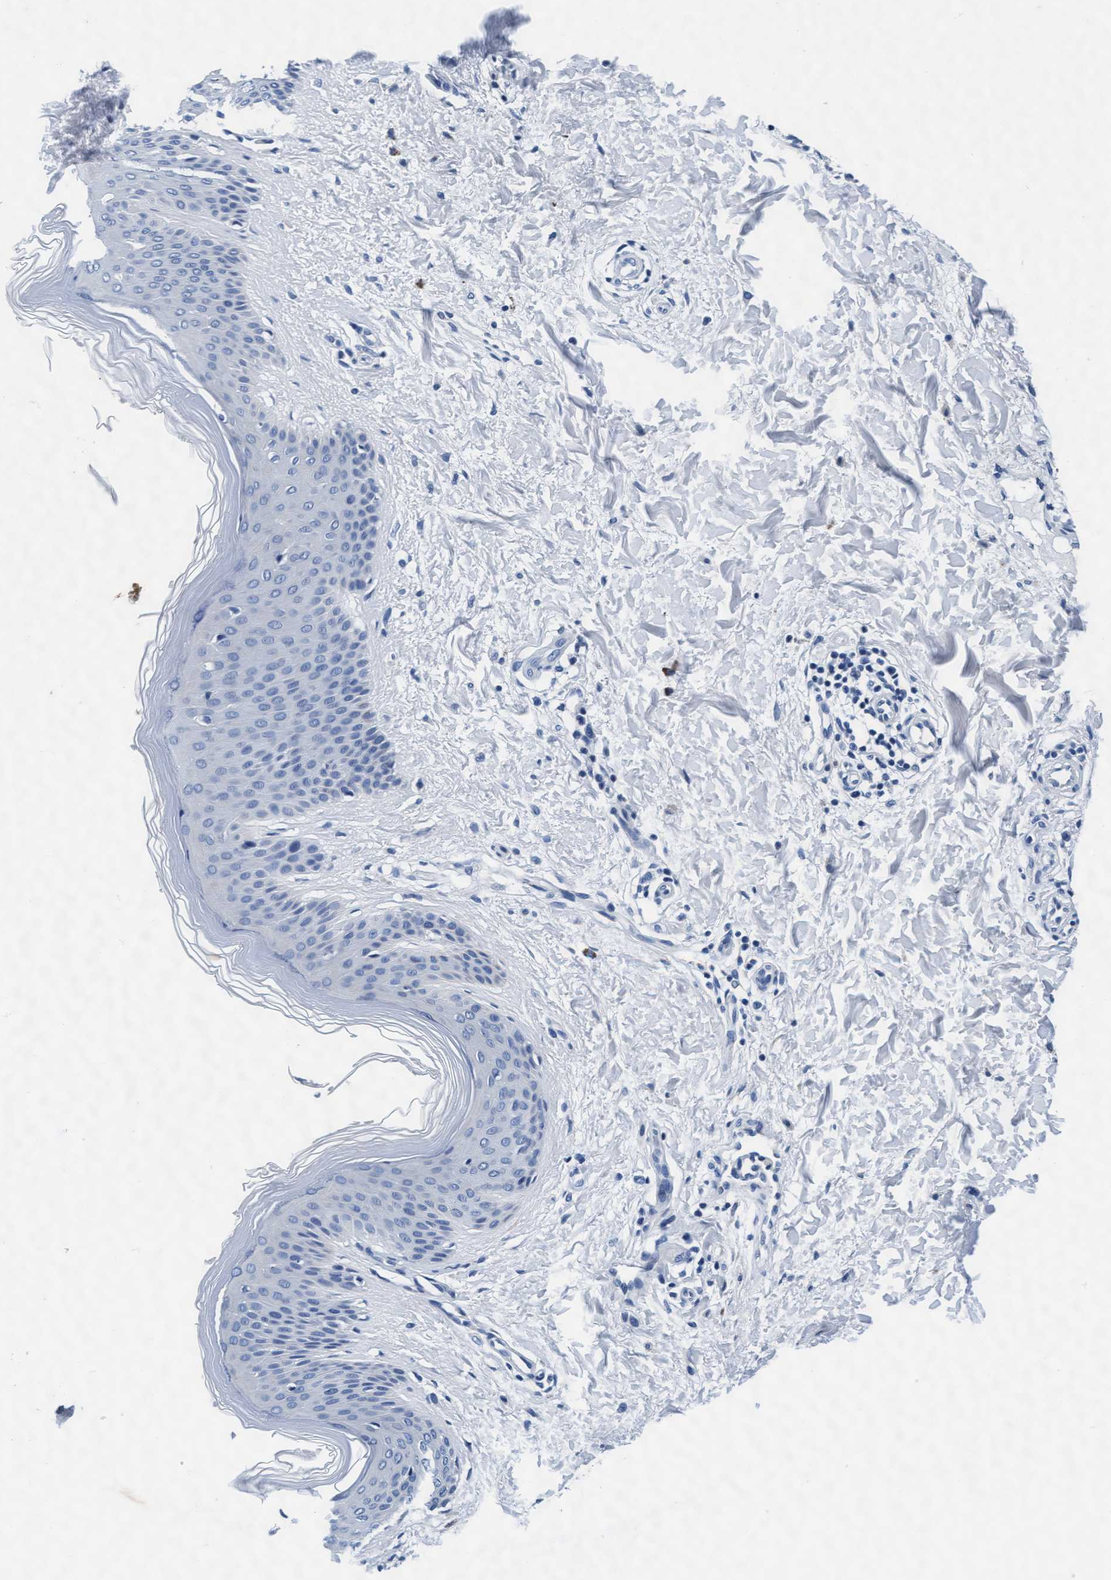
{"staining": {"intensity": "negative", "quantity": "none", "location": "none"}, "tissue": "skin", "cell_type": "Fibroblasts", "image_type": "normal", "snomed": [{"axis": "morphology", "description": "Normal tissue, NOS"}, {"axis": "morphology", "description": "Malignant melanoma, Metastatic site"}, {"axis": "topography", "description": "Skin"}], "caption": "The histopathology image displays no significant positivity in fibroblasts of skin. (Brightfield microscopy of DAB immunohistochemistry (IHC) at high magnification).", "gene": "ARSG", "patient": {"sex": "male", "age": 41}}